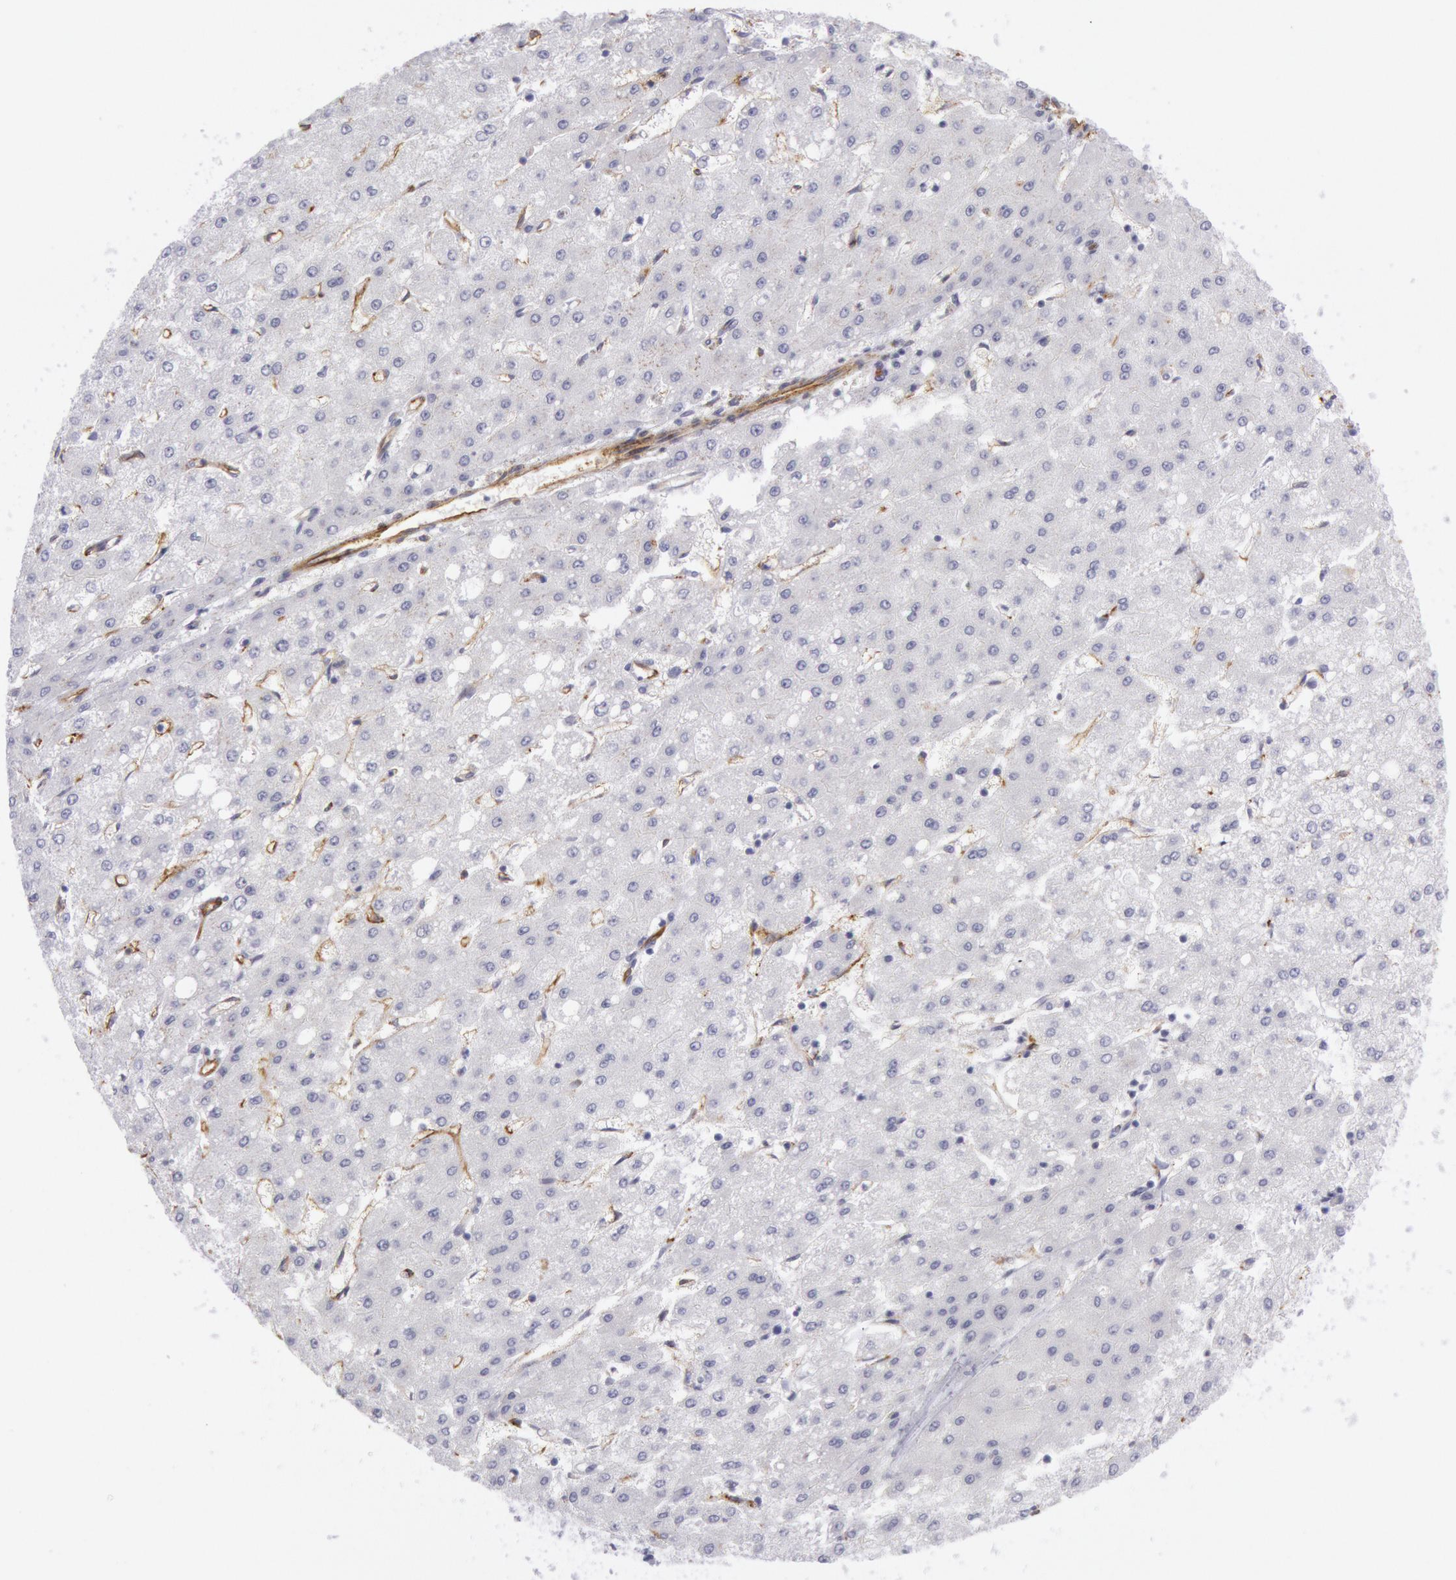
{"staining": {"intensity": "negative", "quantity": "none", "location": "none"}, "tissue": "liver cancer", "cell_type": "Tumor cells", "image_type": "cancer", "snomed": [{"axis": "morphology", "description": "Carcinoma, Hepatocellular, NOS"}, {"axis": "topography", "description": "Liver"}], "caption": "The immunohistochemistry photomicrograph has no significant positivity in tumor cells of liver hepatocellular carcinoma tissue.", "gene": "CDH13", "patient": {"sex": "female", "age": 52}}